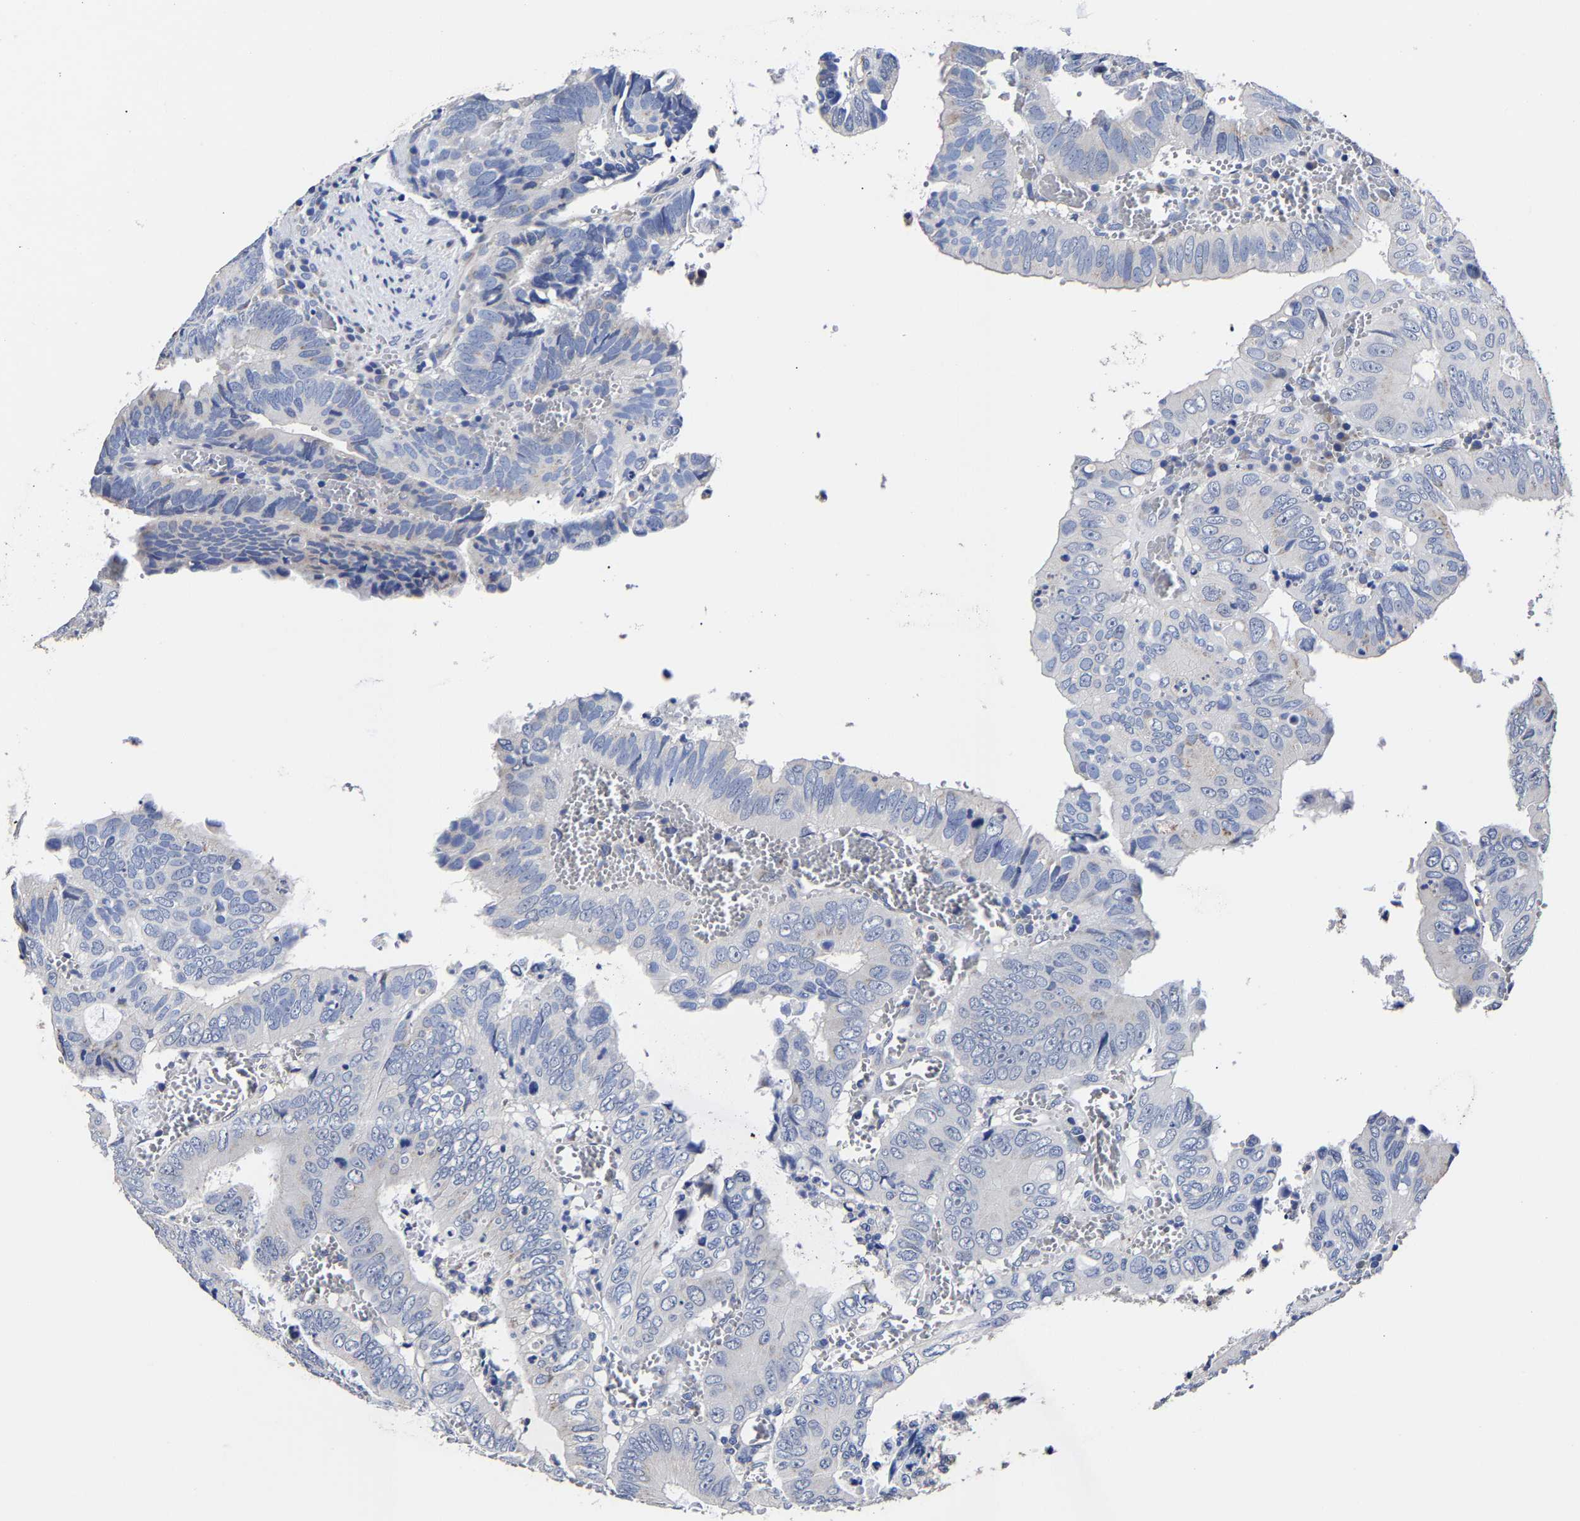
{"staining": {"intensity": "negative", "quantity": "none", "location": "none"}, "tissue": "colorectal cancer", "cell_type": "Tumor cells", "image_type": "cancer", "snomed": [{"axis": "morphology", "description": "Inflammation, NOS"}, {"axis": "morphology", "description": "Adenocarcinoma, NOS"}, {"axis": "topography", "description": "Colon"}], "caption": "DAB (3,3'-diaminobenzidine) immunohistochemical staining of colorectal cancer reveals no significant positivity in tumor cells.", "gene": "AKAP4", "patient": {"sex": "male", "age": 72}}